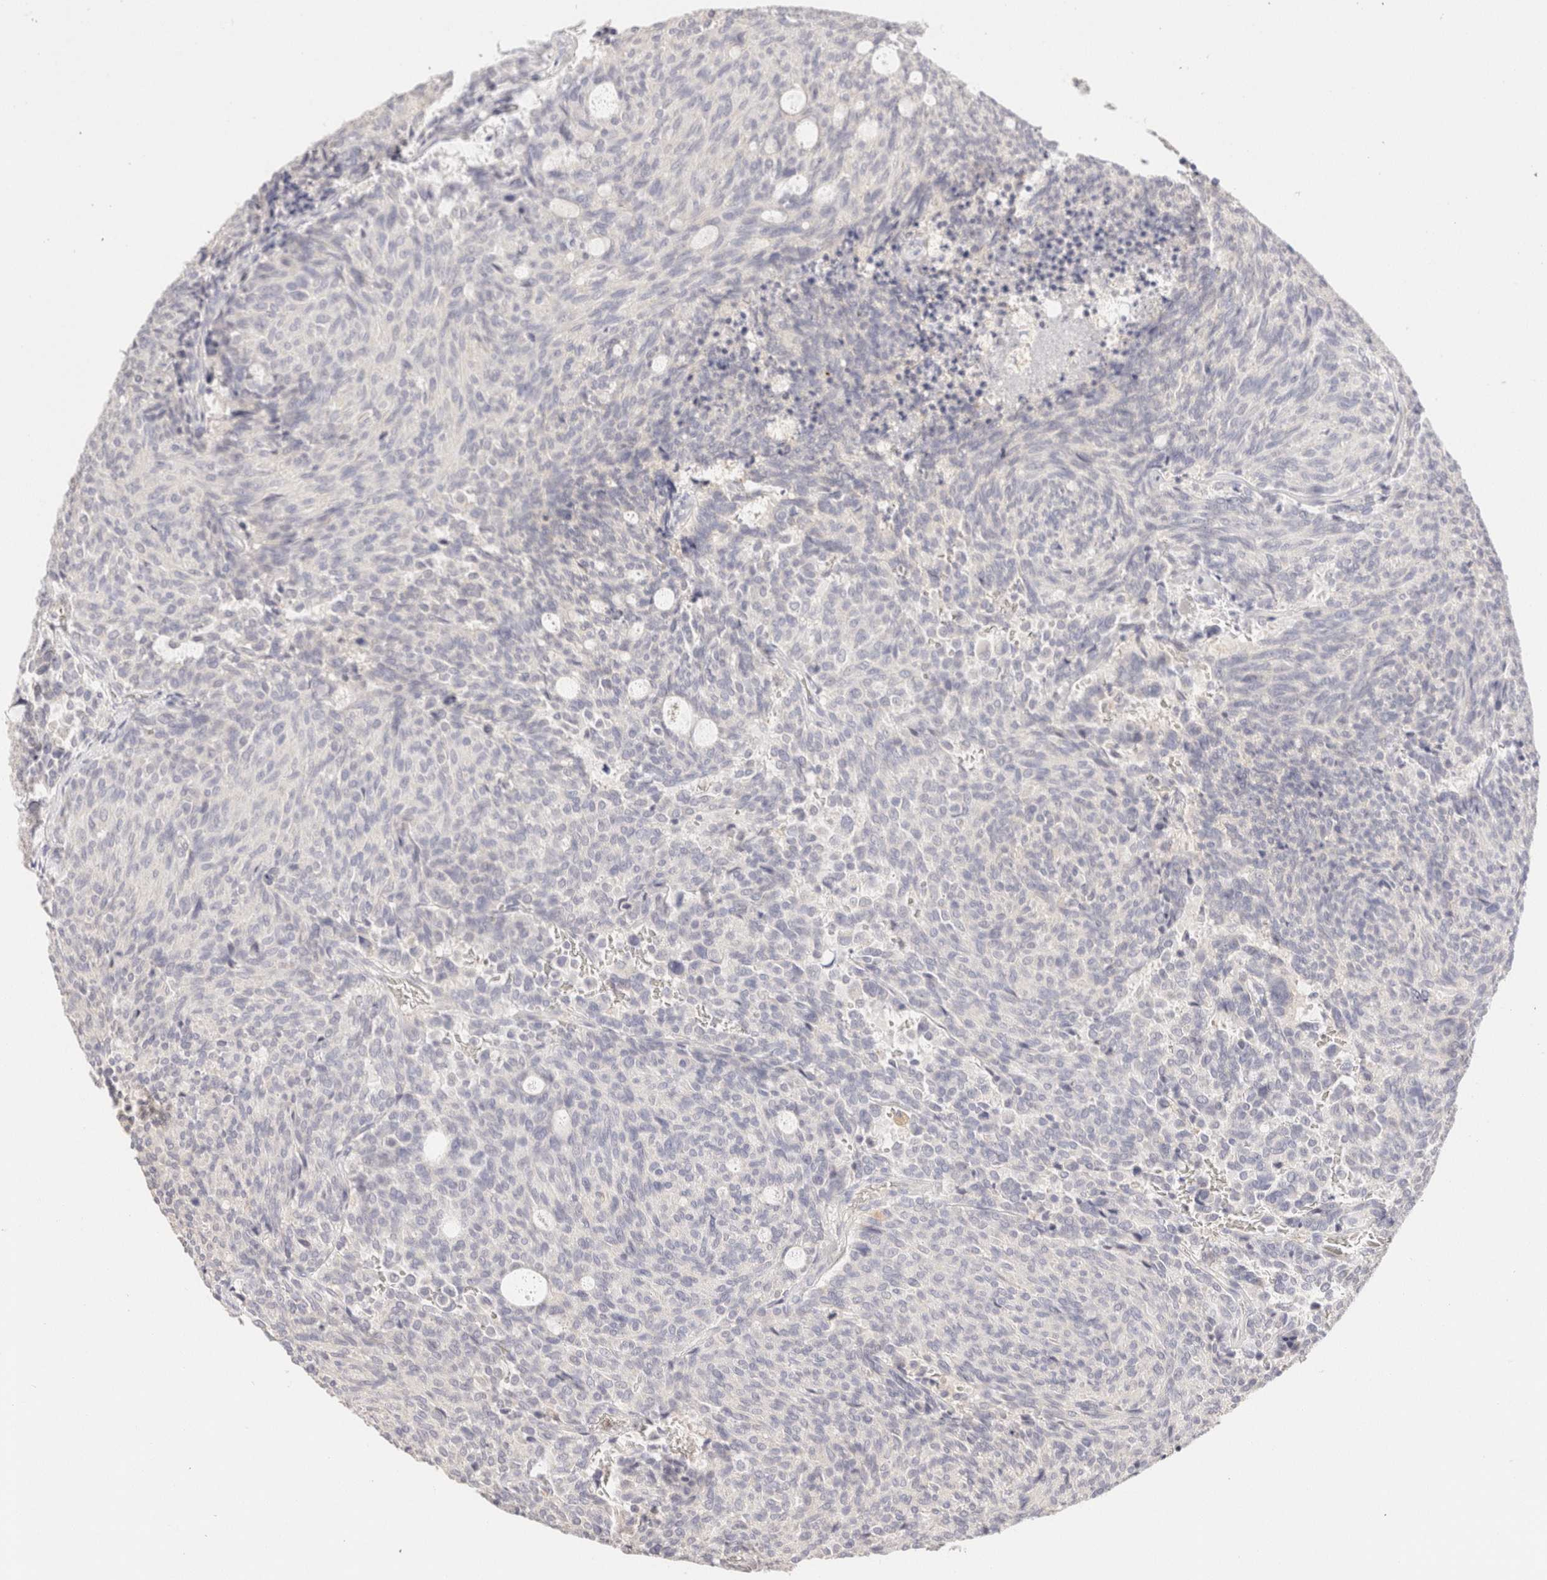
{"staining": {"intensity": "negative", "quantity": "none", "location": "none"}, "tissue": "carcinoid", "cell_type": "Tumor cells", "image_type": "cancer", "snomed": [{"axis": "morphology", "description": "Carcinoid, malignant, NOS"}, {"axis": "topography", "description": "Pancreas"}], "caption": "IHC photomicrograph of carcinoid stained for a protein (brown), which reveals no staining in tumor cells.", "gene": "SCGB2A2", "patient": {"sex": "female", "age": 54}}